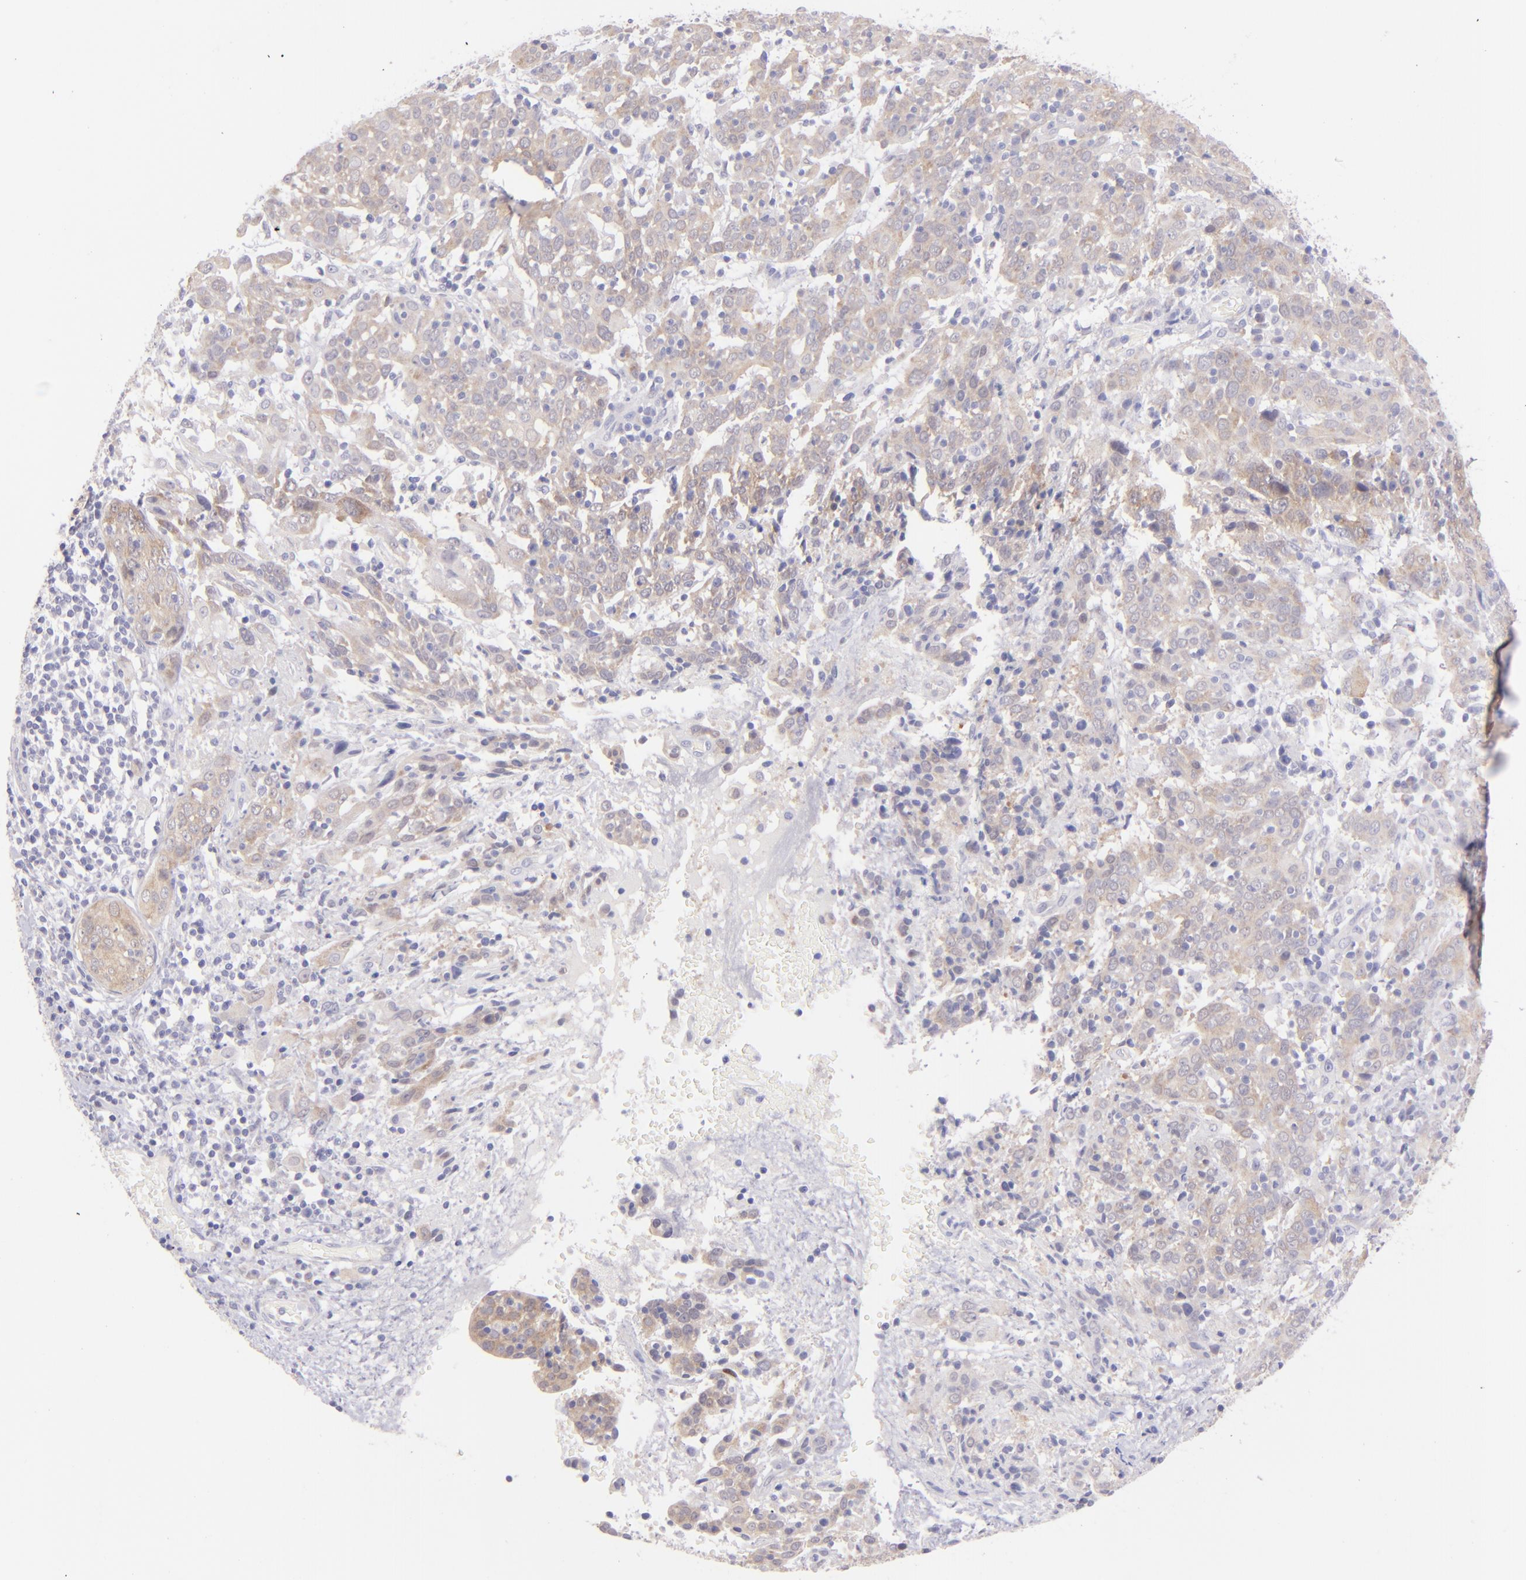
{"staining": {"intensity": "weak", "quantity": ">75%", "location": "cytoplasmic/membranous"}, "tissue": "cervical cancer", "cell_type": "Tumor cells", "image_type": "cancer", "snomed": [{"axis": "morphology", "description": "Normal tissue, NOS"}, {"axis": "morphology", "description": "Squamous cell carcinoma, NOS"}, {"axis": "topography", "description": "Cervix"}], "caption": "Immunohistochemistry image of neoplastic tissue: human cervical cancer stained using IHC reveals low levels of weak protein expression localized specifically in the cytoplasmic/membranous of tumor cells, appearing as a cytoplasmic/membranous brown color.", "gene": "SH2D4A", "patient": {"sex": "female", "age": 67}}